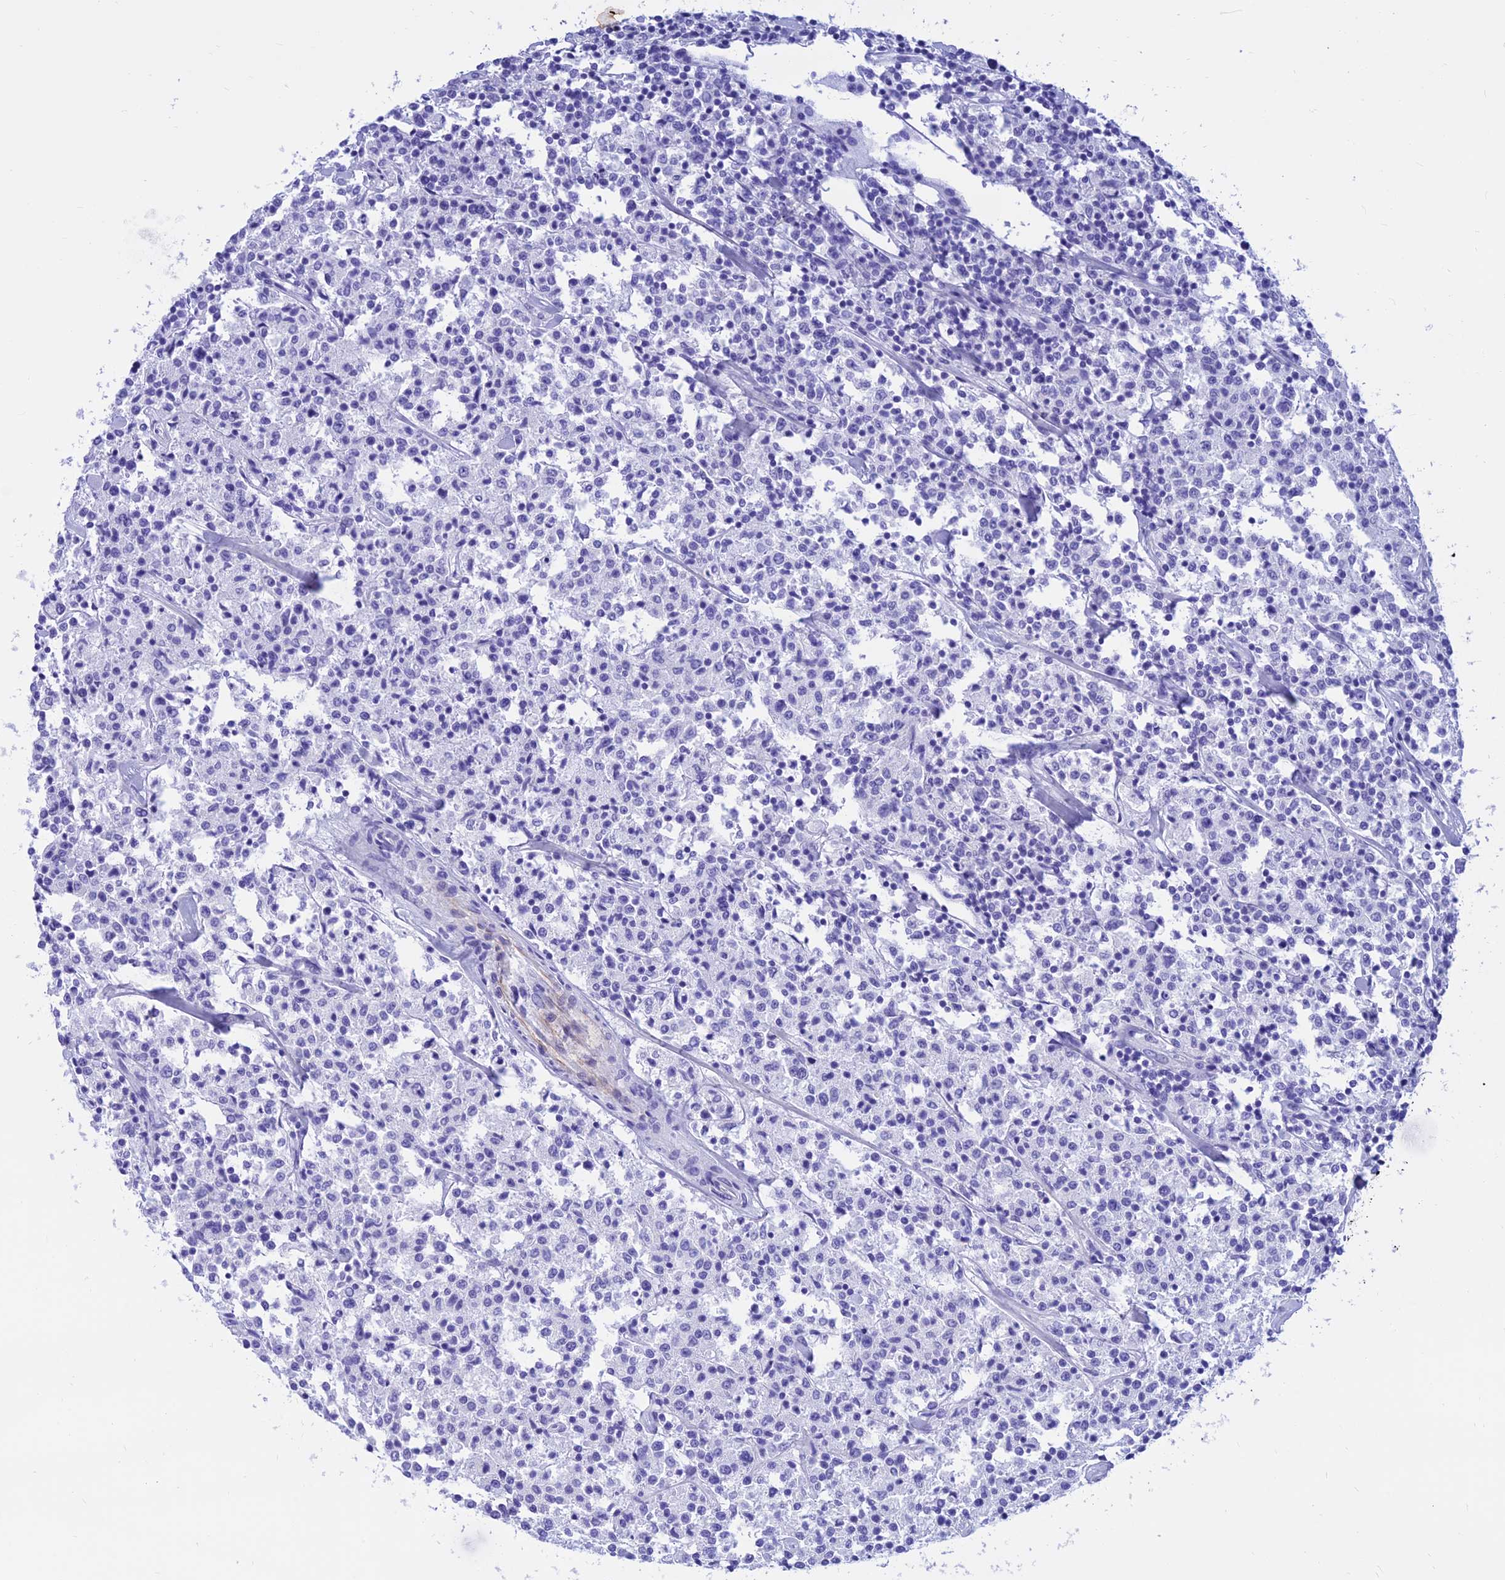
{"staining": {"intensity": "negative", "quantity": "none", "location": "none"}, "tissue": "lymphoma", "cell_type": "Tumor cells", "image_type": "cancer", "snomed": [{"axis": "morphology", "description": "Malignant lymphoma, non-Hodgkin's type, Low grade"}, {"axis": "topography", "description": "Small intestine"}], "caption": "Human lymphoma stained for a protein using immunohistochemistry demonstrates no expression in tumor cells.", "gene": "PRNP", "patient": {"sex": "female", "age": 59}}